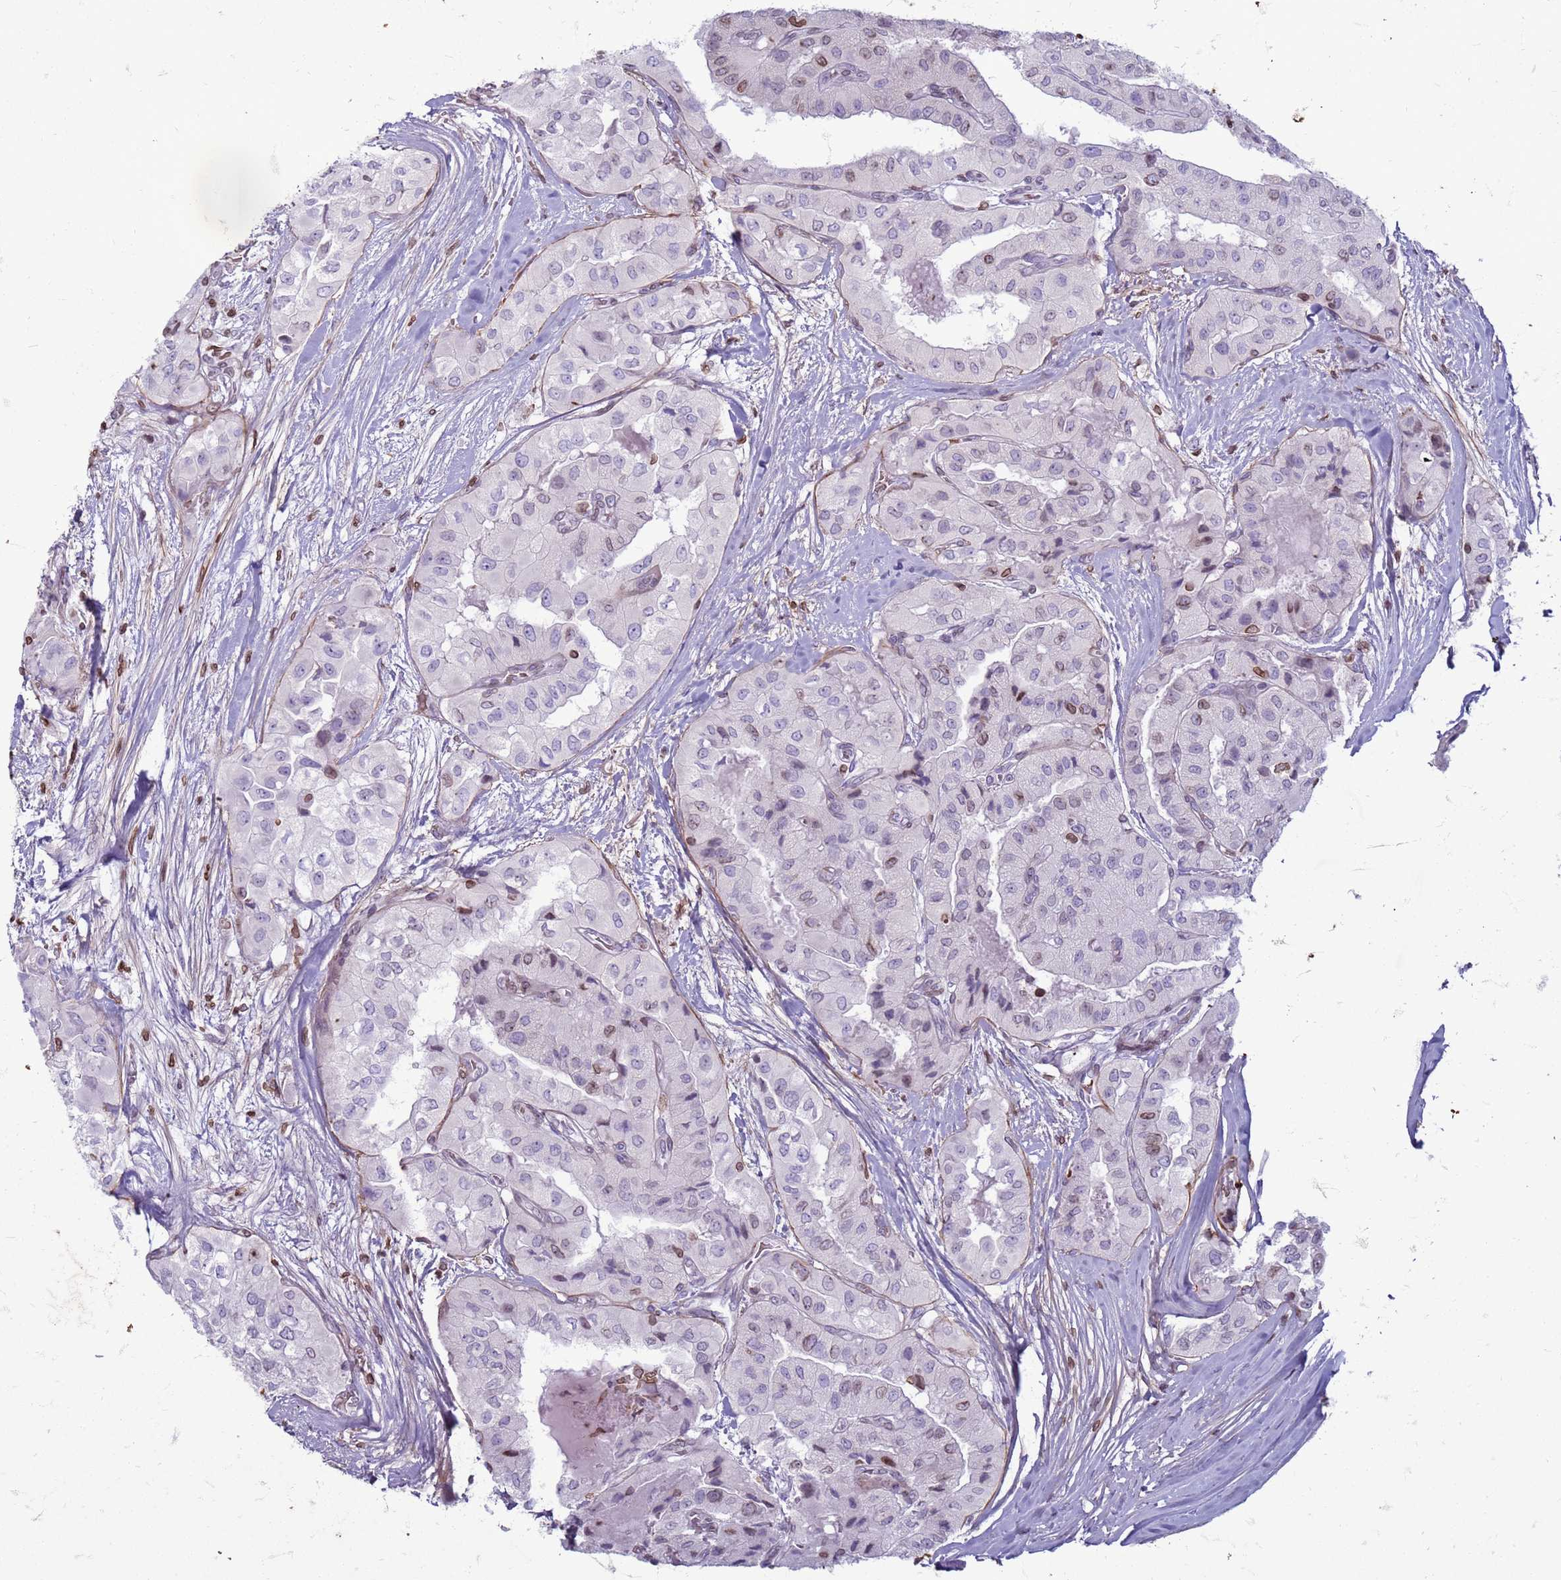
{"staining": {"intensity": "negative", "quantity": "none", "location": "none"}, "tissue": "thyroid cancer", "cell_type": "Tumor cells", "image_type": "cancer", "snomed": [{"axis": "morphology", "description": "Papillary adenocarcinoma, NOS"}, {"axis": "topography", "description": "Thyroid gland"}], "caption": "A high-resolution histopathology image shows immunohistochemistry staining of thyroid cancer (papillary adenocarcinoma), which reveals no significant staining in tumor cells.", "gene": "METTL25B", "patient": {"sex": "female", "age": 59}}